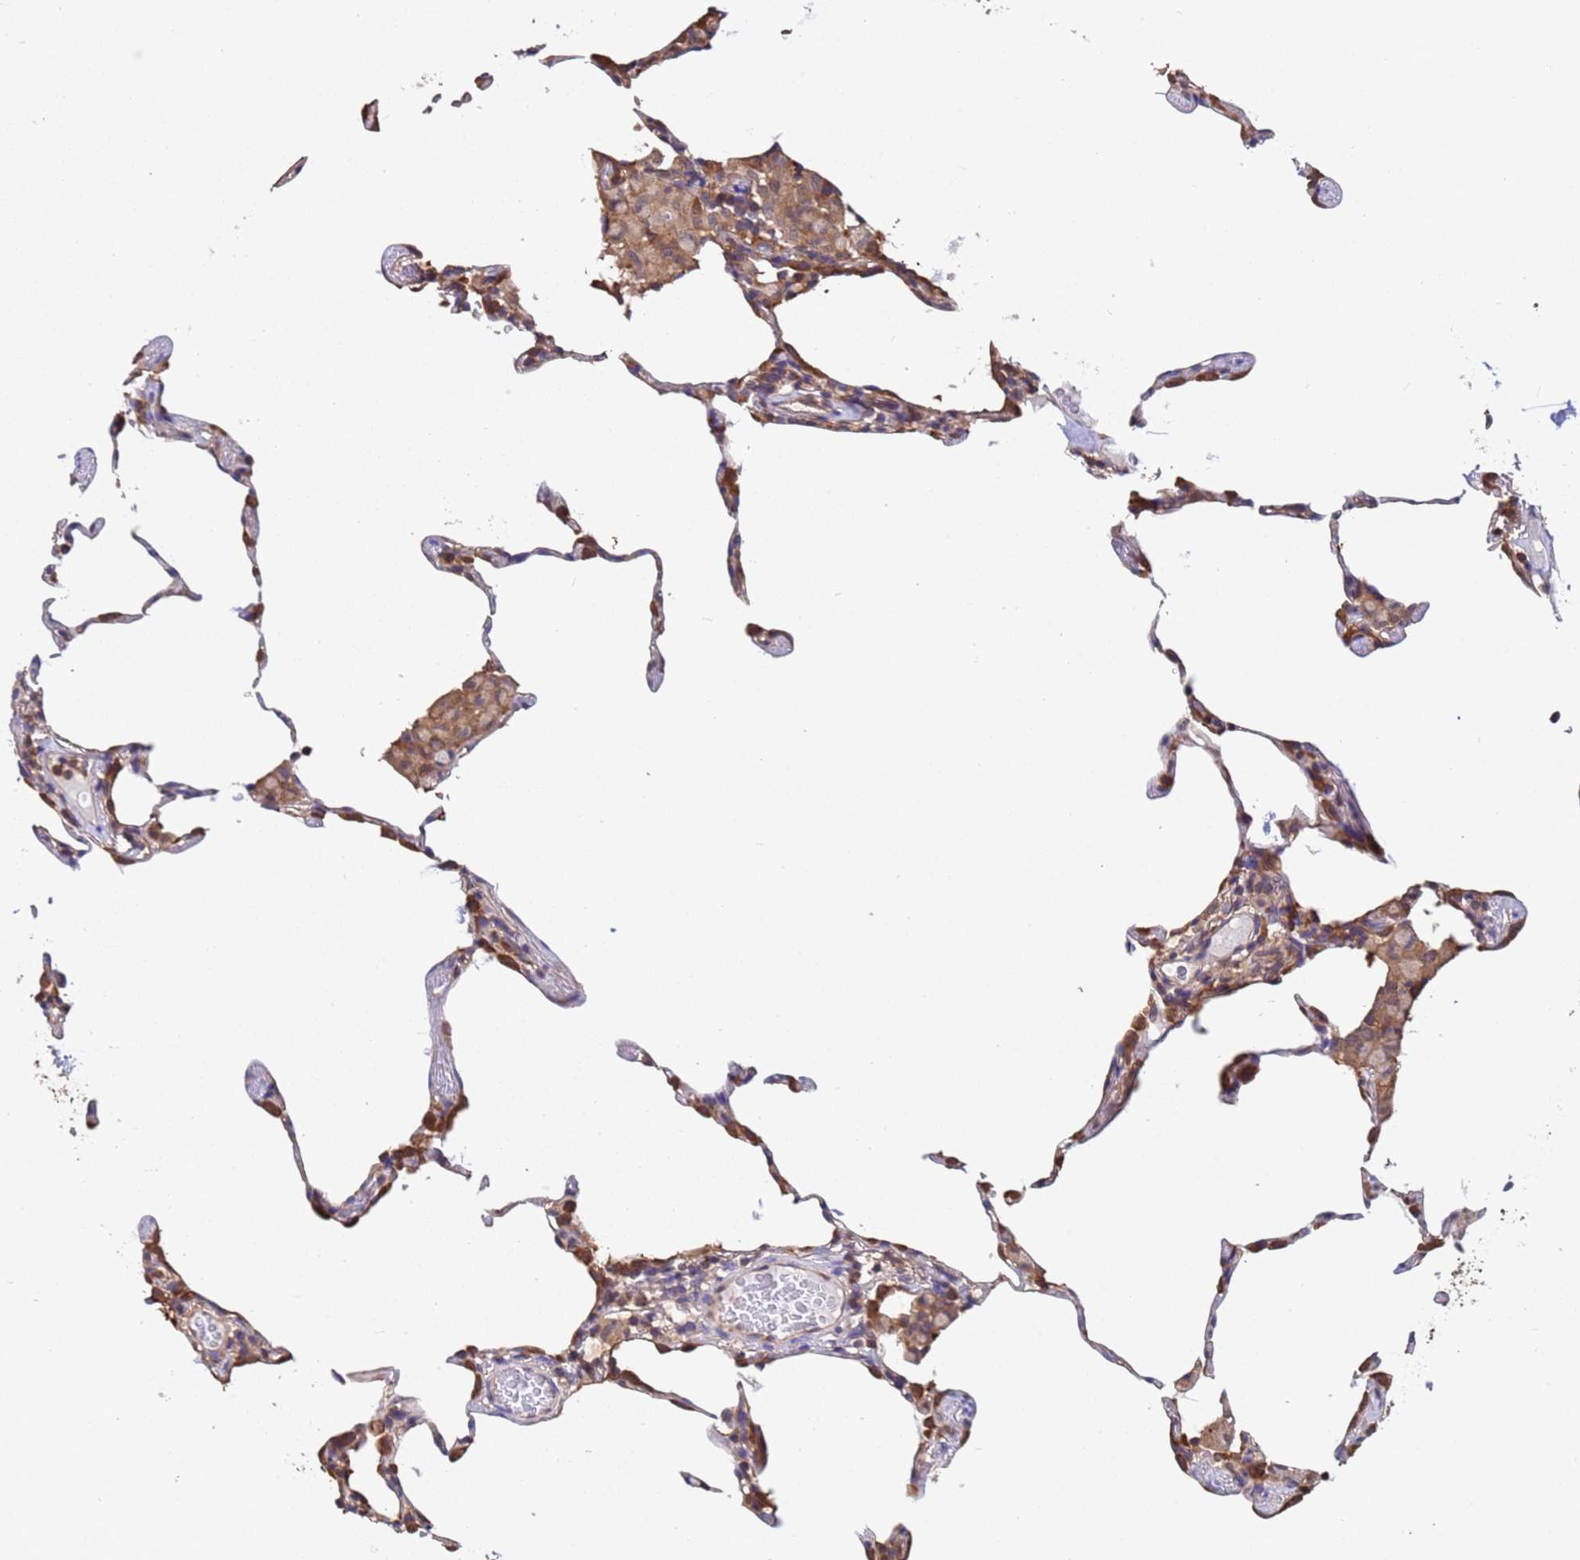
{"staining": {"intensity": "moderate", "quantity": "25%-75%", "location": "cytoplasmic/membranous"}, "tissue": "lung", "cell_type": "Alveolar cells", "image_type": "normal", "snomed": [{"axis": "morphology", "description": "Normal tissue, NOS"}, {"axis": "topography", "description": "Lung"}], "caption": "A micrograph of human lung stained for a protein shows moderate cytoplasmic/membranous brown staining in alveolar cells.", "gene": "FAM25A", "patient": {"sex": "female", "age": 57}}